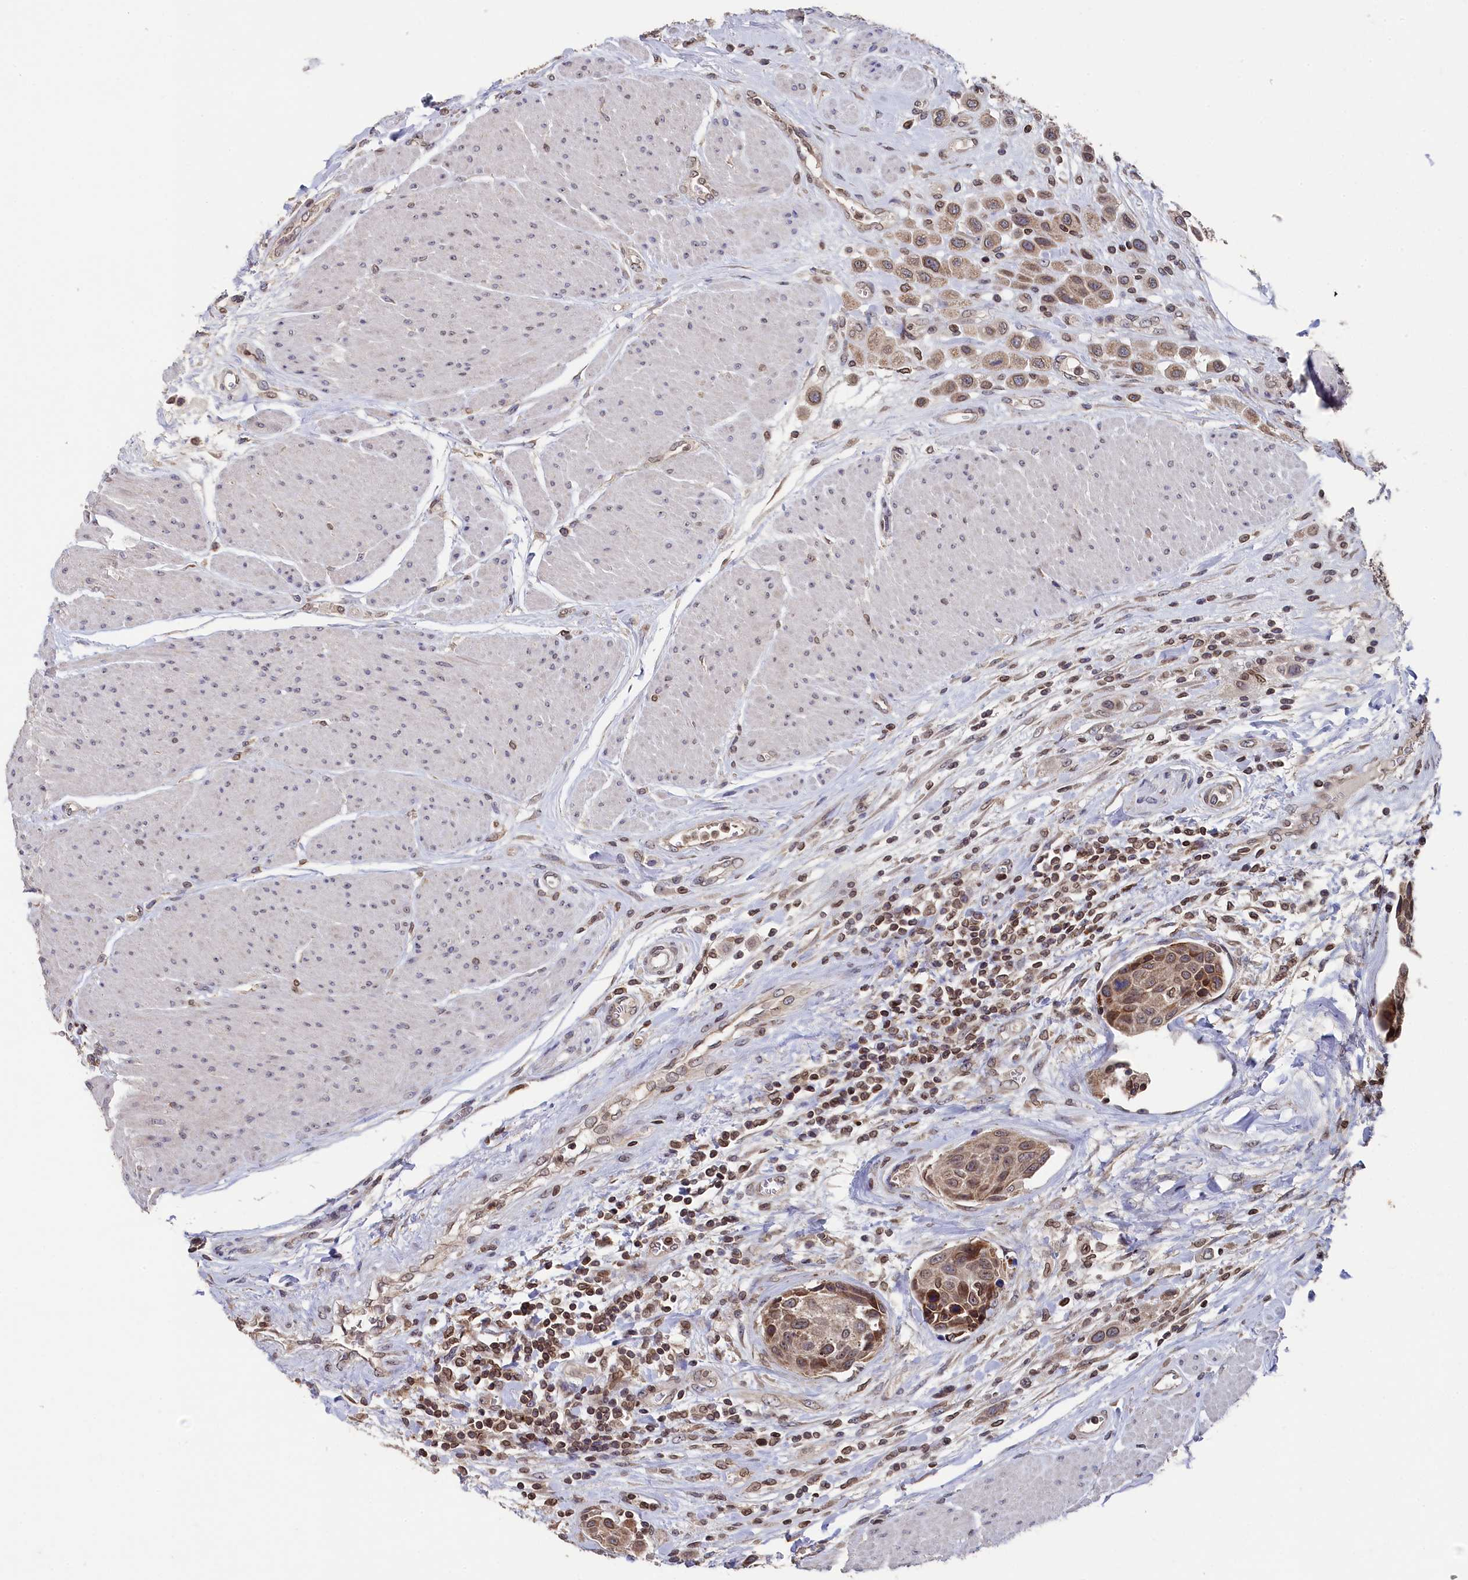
{"staining": {"intensity": "weak", "quantity": ">75%", "location": "cytoplasmic/membranous,nuclear"}, "tissue": "urothelial cancer", "cell_type": "Tumor cells", "image_type": "cancer", "snomed": [{"axis": "morphology", "description": "Urothelial carcinoma, High grade"}, {"axis": "topography", "description": "Urinary bladder"}], "caption": "Human urothelial cancer stained for a protein (brown) demonstrates weak cytoplasmic/membranous and nuclear positive expression in approximately >75% of tumor cells.", "gene": "ANKEF1", "patient": {"sex": "male", "age": 50}}